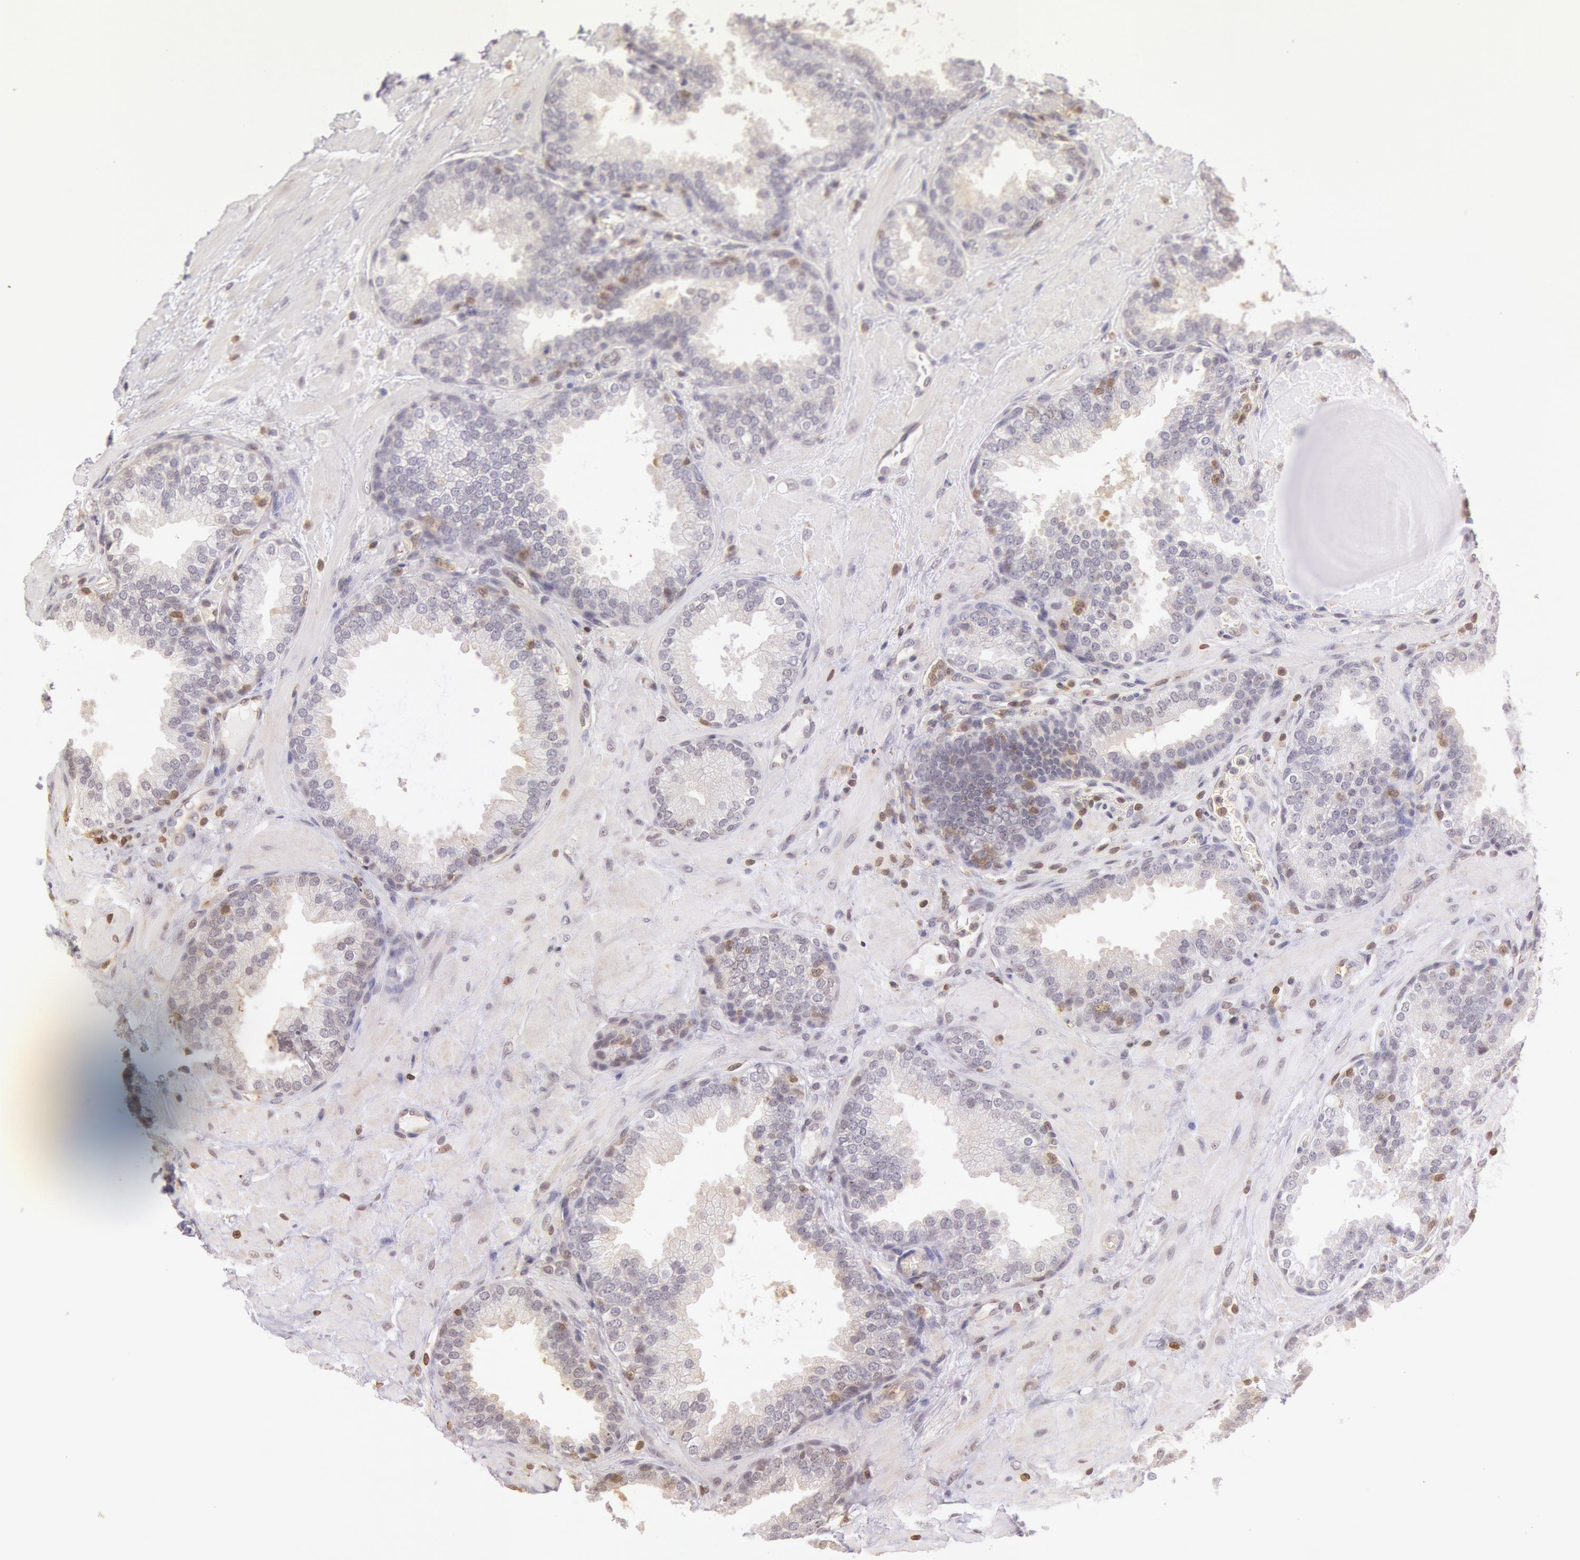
{"staining": {"intensity": "negative", "quantity": "none", "location": "none"}, "tissue": "prostate", "cell_type": "Glandular cells", "image_type": "normal", "snomed": [{"axis": "morphology", "description": "Normal tissue, NOS"}, {"axis": "topography", "description": "Prostate"}], "caption": "Human prostate stained for a protein using immunohistochemistry (IHC) displays no positivity in glandular cells.", "gene": "HIF1A", "patient": {"sex": "male", "age": 51}}